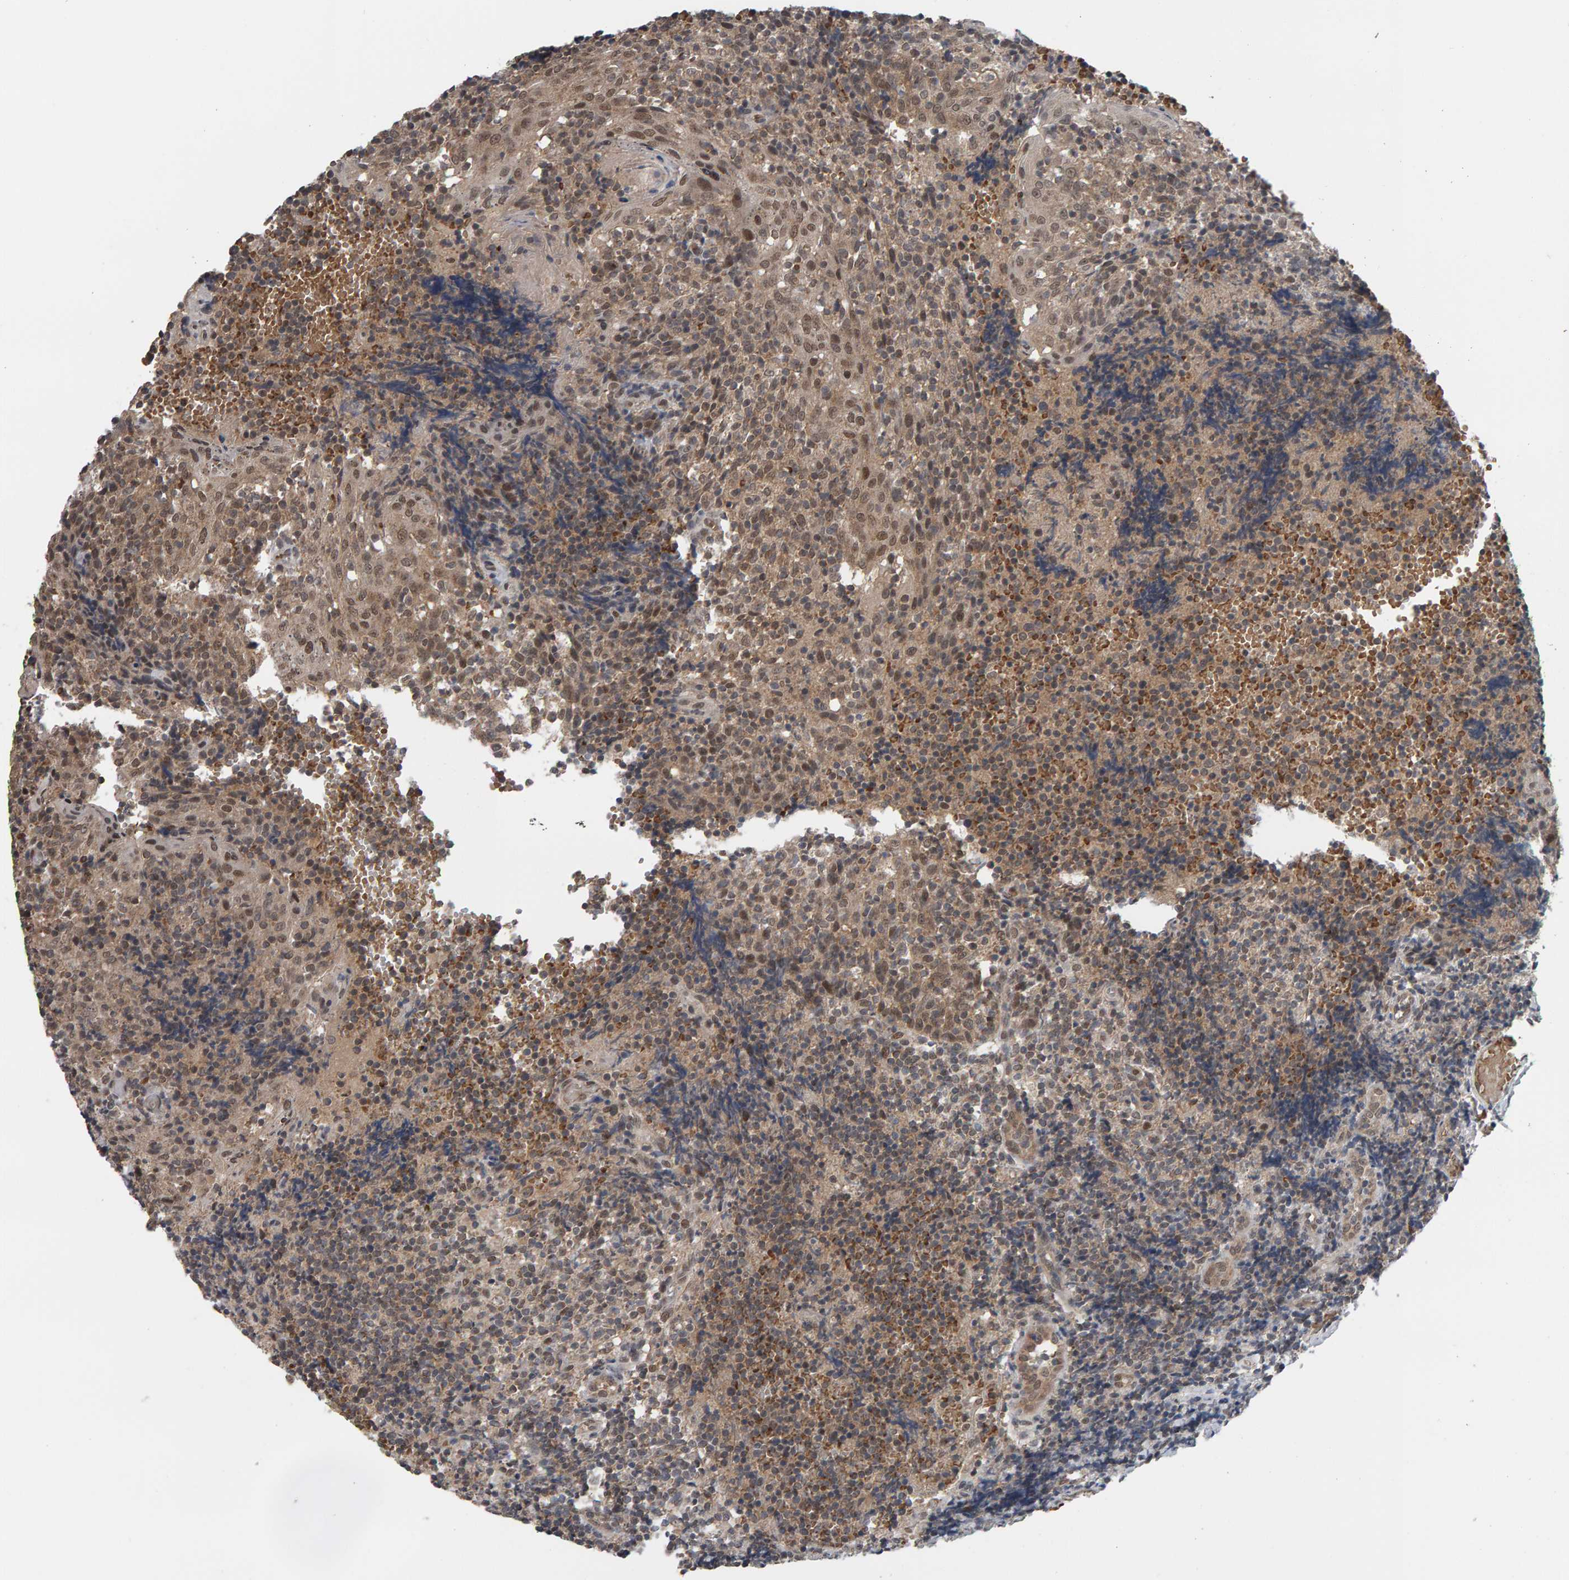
{"staining": {"intensity": "weak", "quantity": ">75%", "location": "cytoplasmic/membranous"}, "tissue": "tonsil", "cell_type": "Germinal center cells", "image_type": "normal", "snomed": [{"axis": "morphology", "description": "Normal tissue, NOS"}, {"axis": "topography", "description": "Tonsil"}], "caption": "The immunohistochemical stain labels weak cytoplasmic/membranous positivity in germinal center cells of unremarkable tonsil.", "gene": "COASY", "patient": {"sex": "female", "age": 19}}